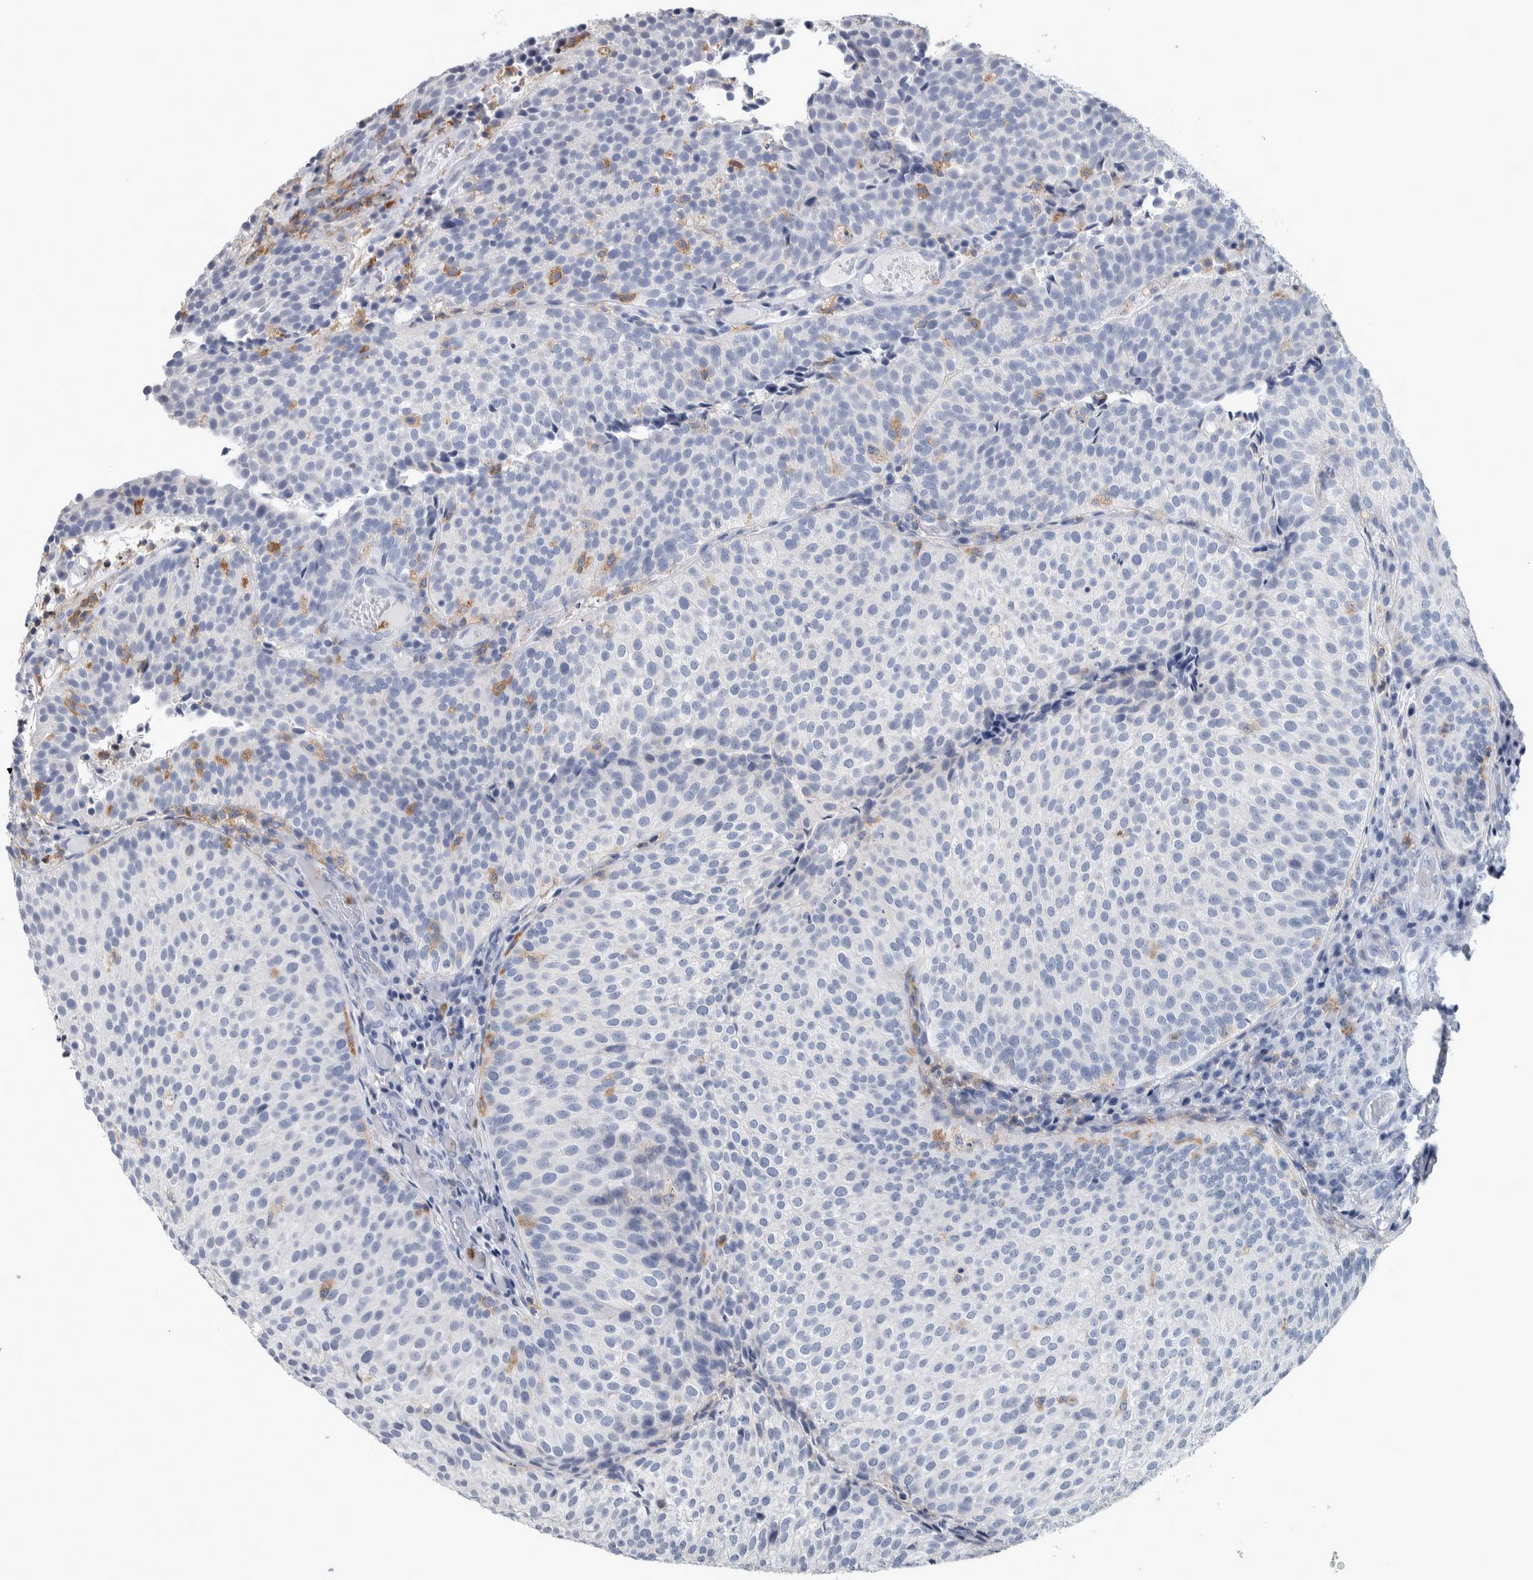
{"staining": {"intensity": "negative", "quantity": "none", "location": "none"}, "tissue": "urothelial cancer", "cell_type": "Tumor cells", "image_type": "cancer", "snomed": [{"axis": "morphology", "description": "Urothelial carcinoma, Low grade"}, {"axis": "topography", "description": "Urinary bladder"}], "caption": "A high-resolution photomicrograph shows immunohistochemistry (IHC) staining of urothelial carcinoma (low-grade), which exhibits no significant expression in tumor cells.", "gene": "SKAP2", "patient": {"sex": "male", "age": 86}}